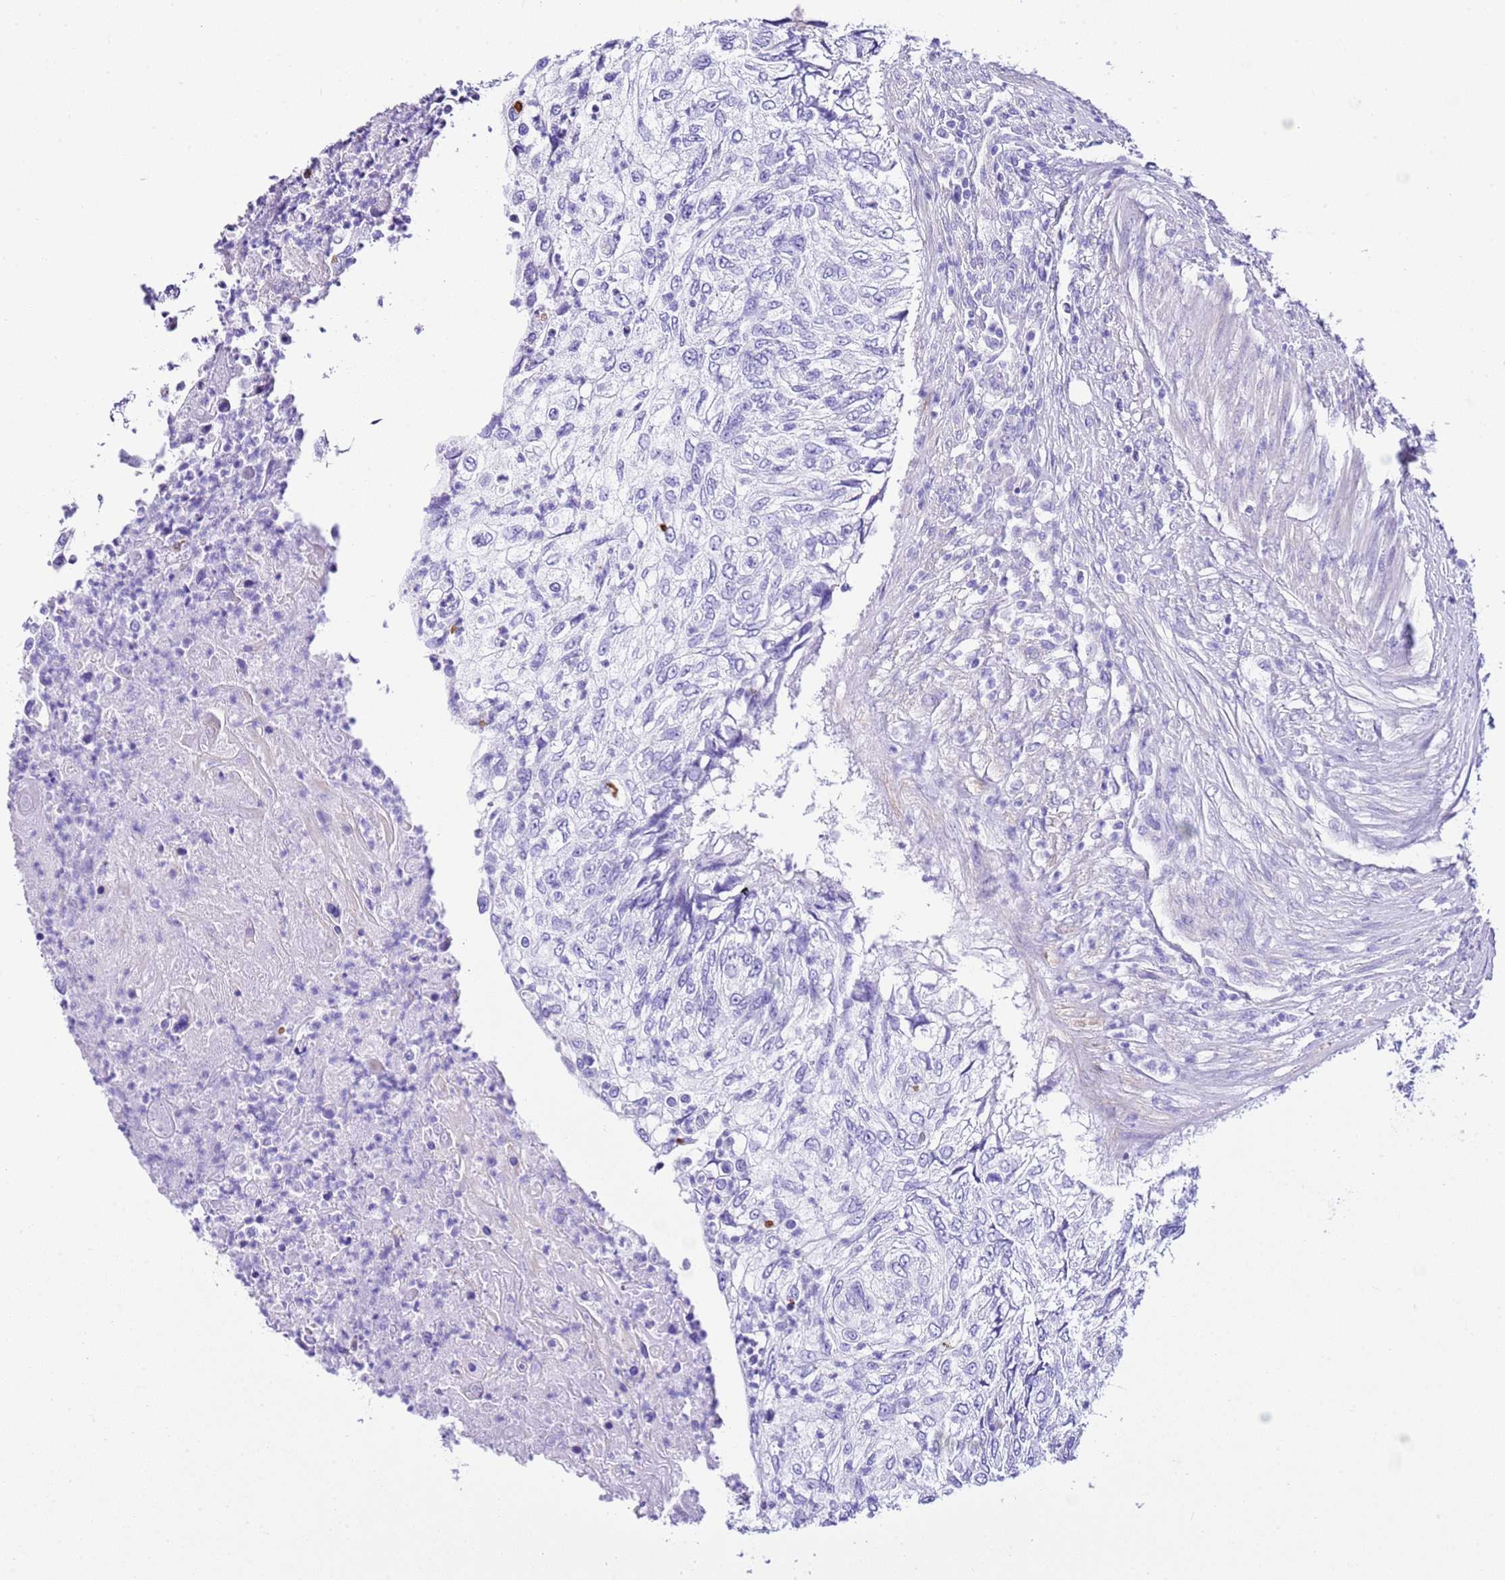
{"staining": {"intensity": "negative", "quantity": "none", "location": "none"}, "tissue": "urothelial cancer", "cell_type": "Tumor cells", "image_type": "cancer", "snomed": [{"axis": "morphology", "description": "Urothelial carcinoma, High grade"}, {"axis": "topography", "description": "Urinary bladder"}], "caption": "Immunohistochemical staining of human urothelial carcinoma (high-grade) shows no significant staining in tumor cells. (Stains: DAB (3,3'-diaminobenzidine) IHC with hematoxylin counter stain, Microscopy: brightfield microscopy at high magnification).", "gene": "KCNC1", "patient": {"sex": "female", "age": 60}}